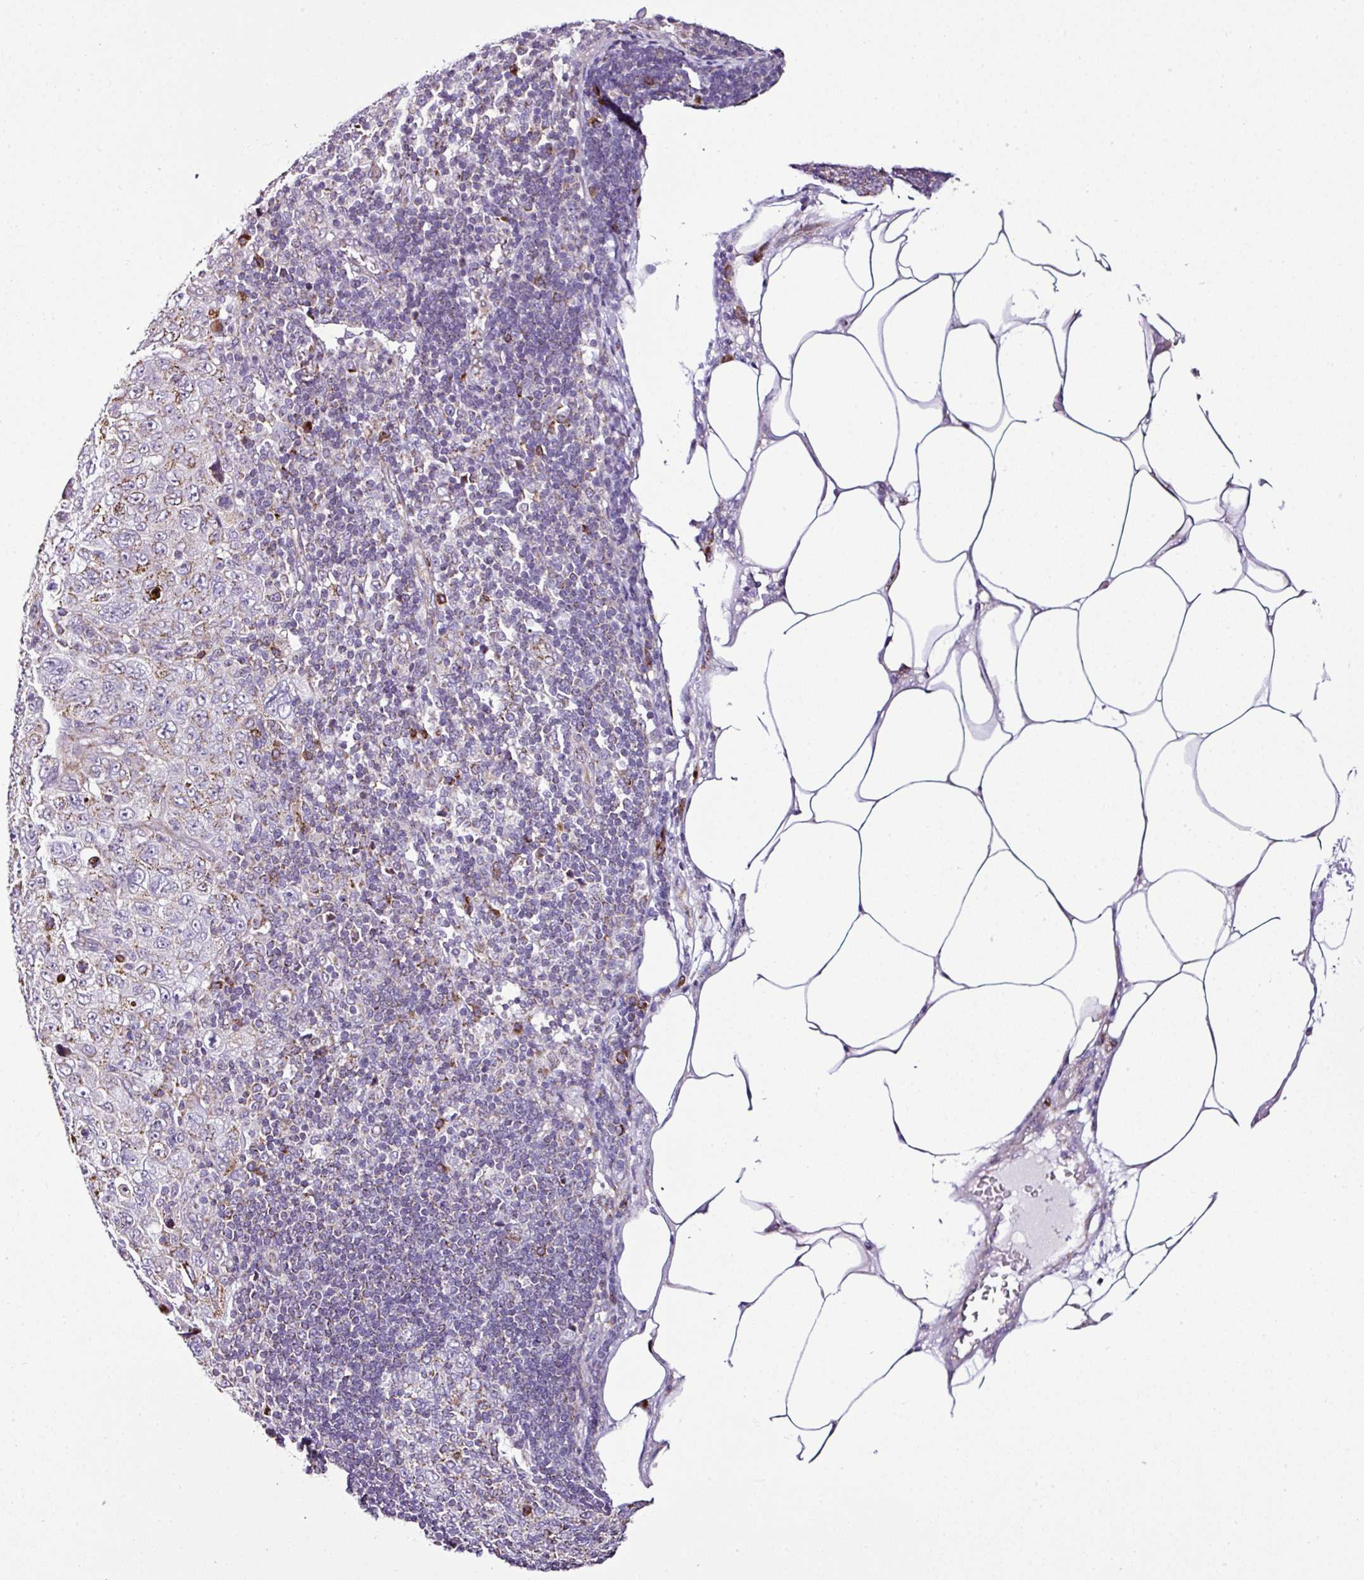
{"staining": {"intensity": "weak", "quantity": "<25%", "location": "cytoplasmic/membranous"}, "tissue": "pancreatic cancer", "cell_type": "Tumor cells", "image_type": "cancer", "snomed": [{"axis": "morphology", "description": "Adenocarcinoma, NOS"}, {"axis": "topography", "description": "Pancreas"}], "caption": "Immunohistochemistry (IHC) of adenocarcinoma (pancreatic) displays no expression in tumor cells.", "gene": "DPAGT1", "patient": {"sex": "male", "age": 68}}